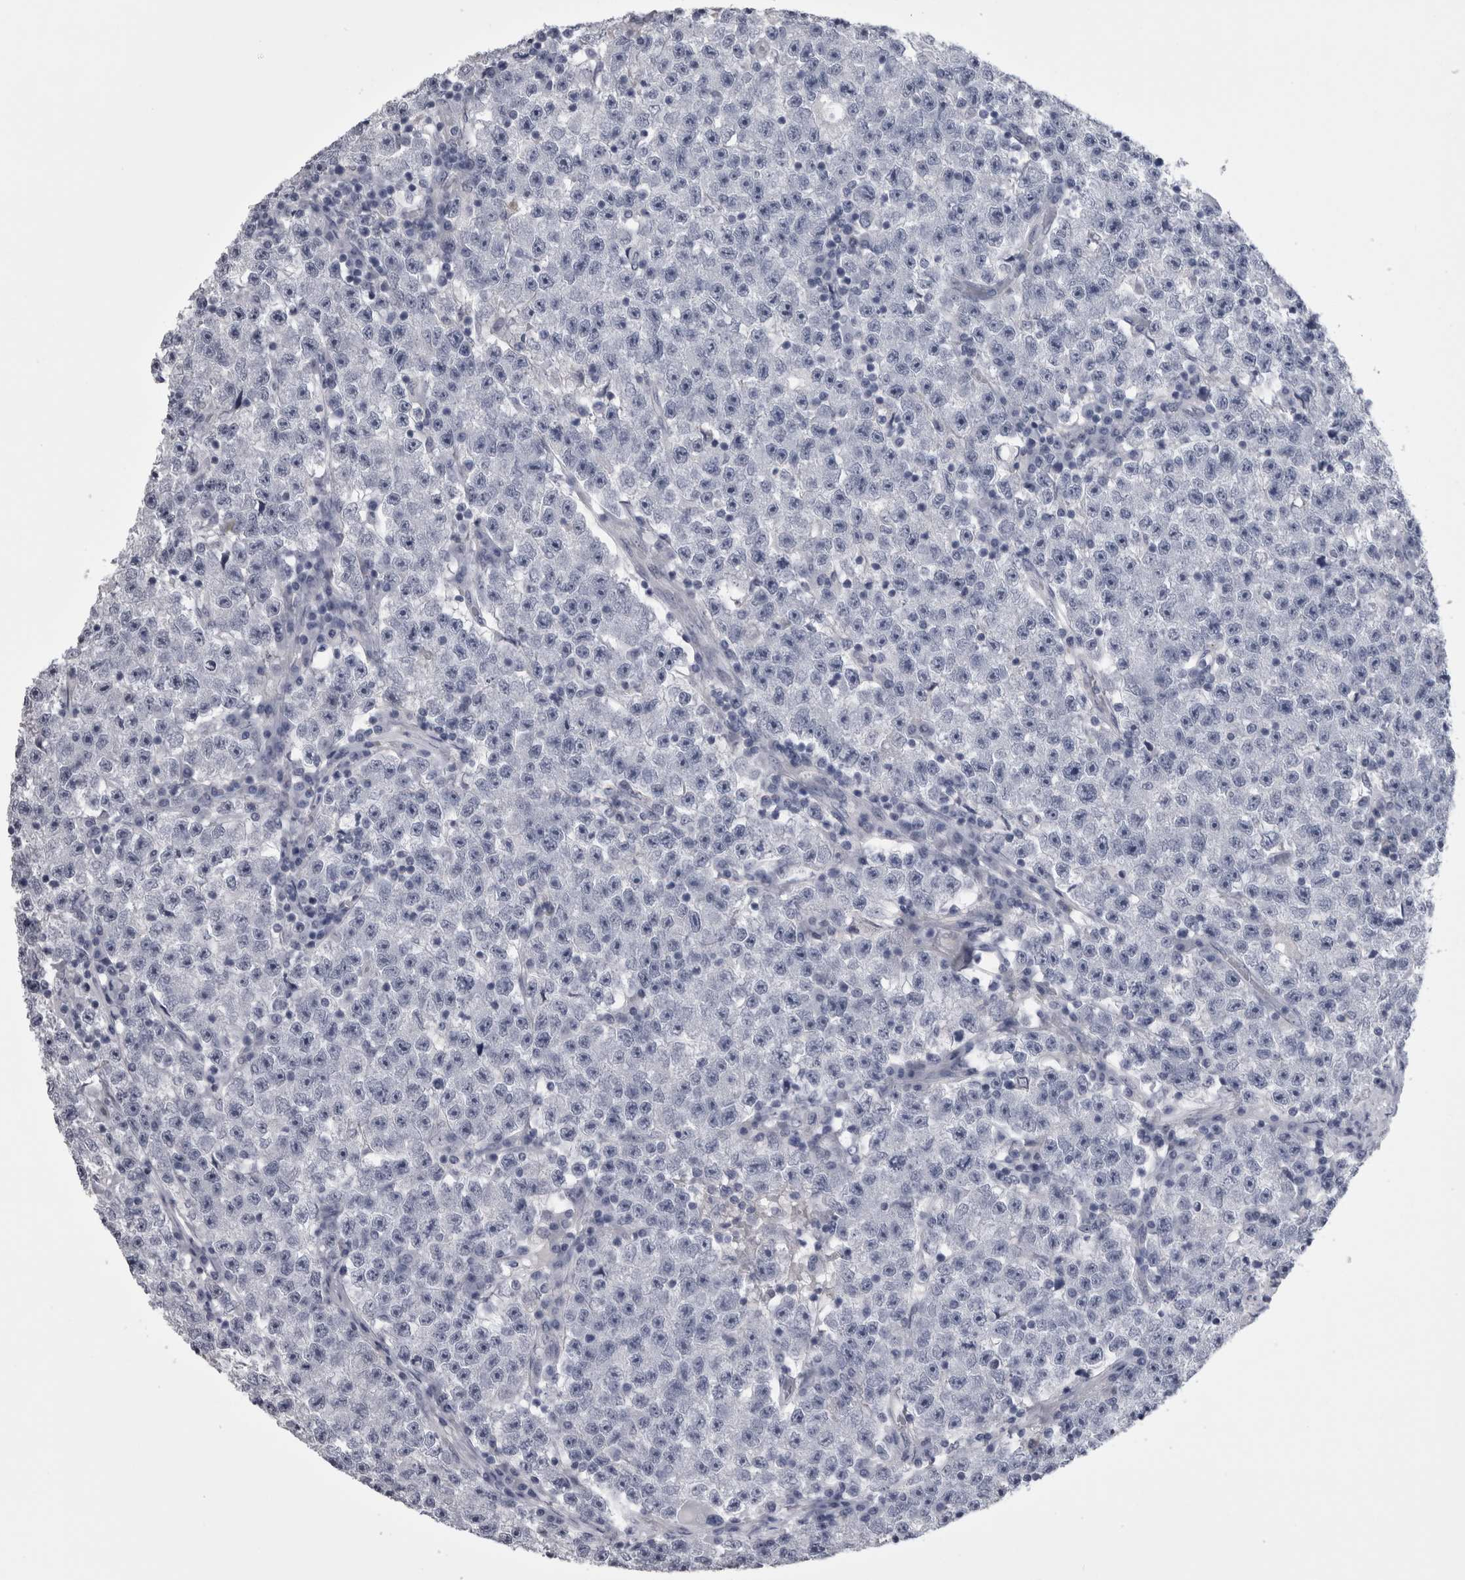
{"staining": {"intensity": "negative", "quantity": "none", "location": "none"}, "tissue": "testis cancer", "cell_type": "Tumor cells", "image_type": "cancer", "snomed": [{"axis": "morphology", "description": "Seminoma, NOS"}, {"axis": "topography", "description": "Testis"}], "caption": "There is no significant staining in tumor cells of testis seminoma.", "gene": "AFMID", "patient": {"sex": "male", "age": 22}}